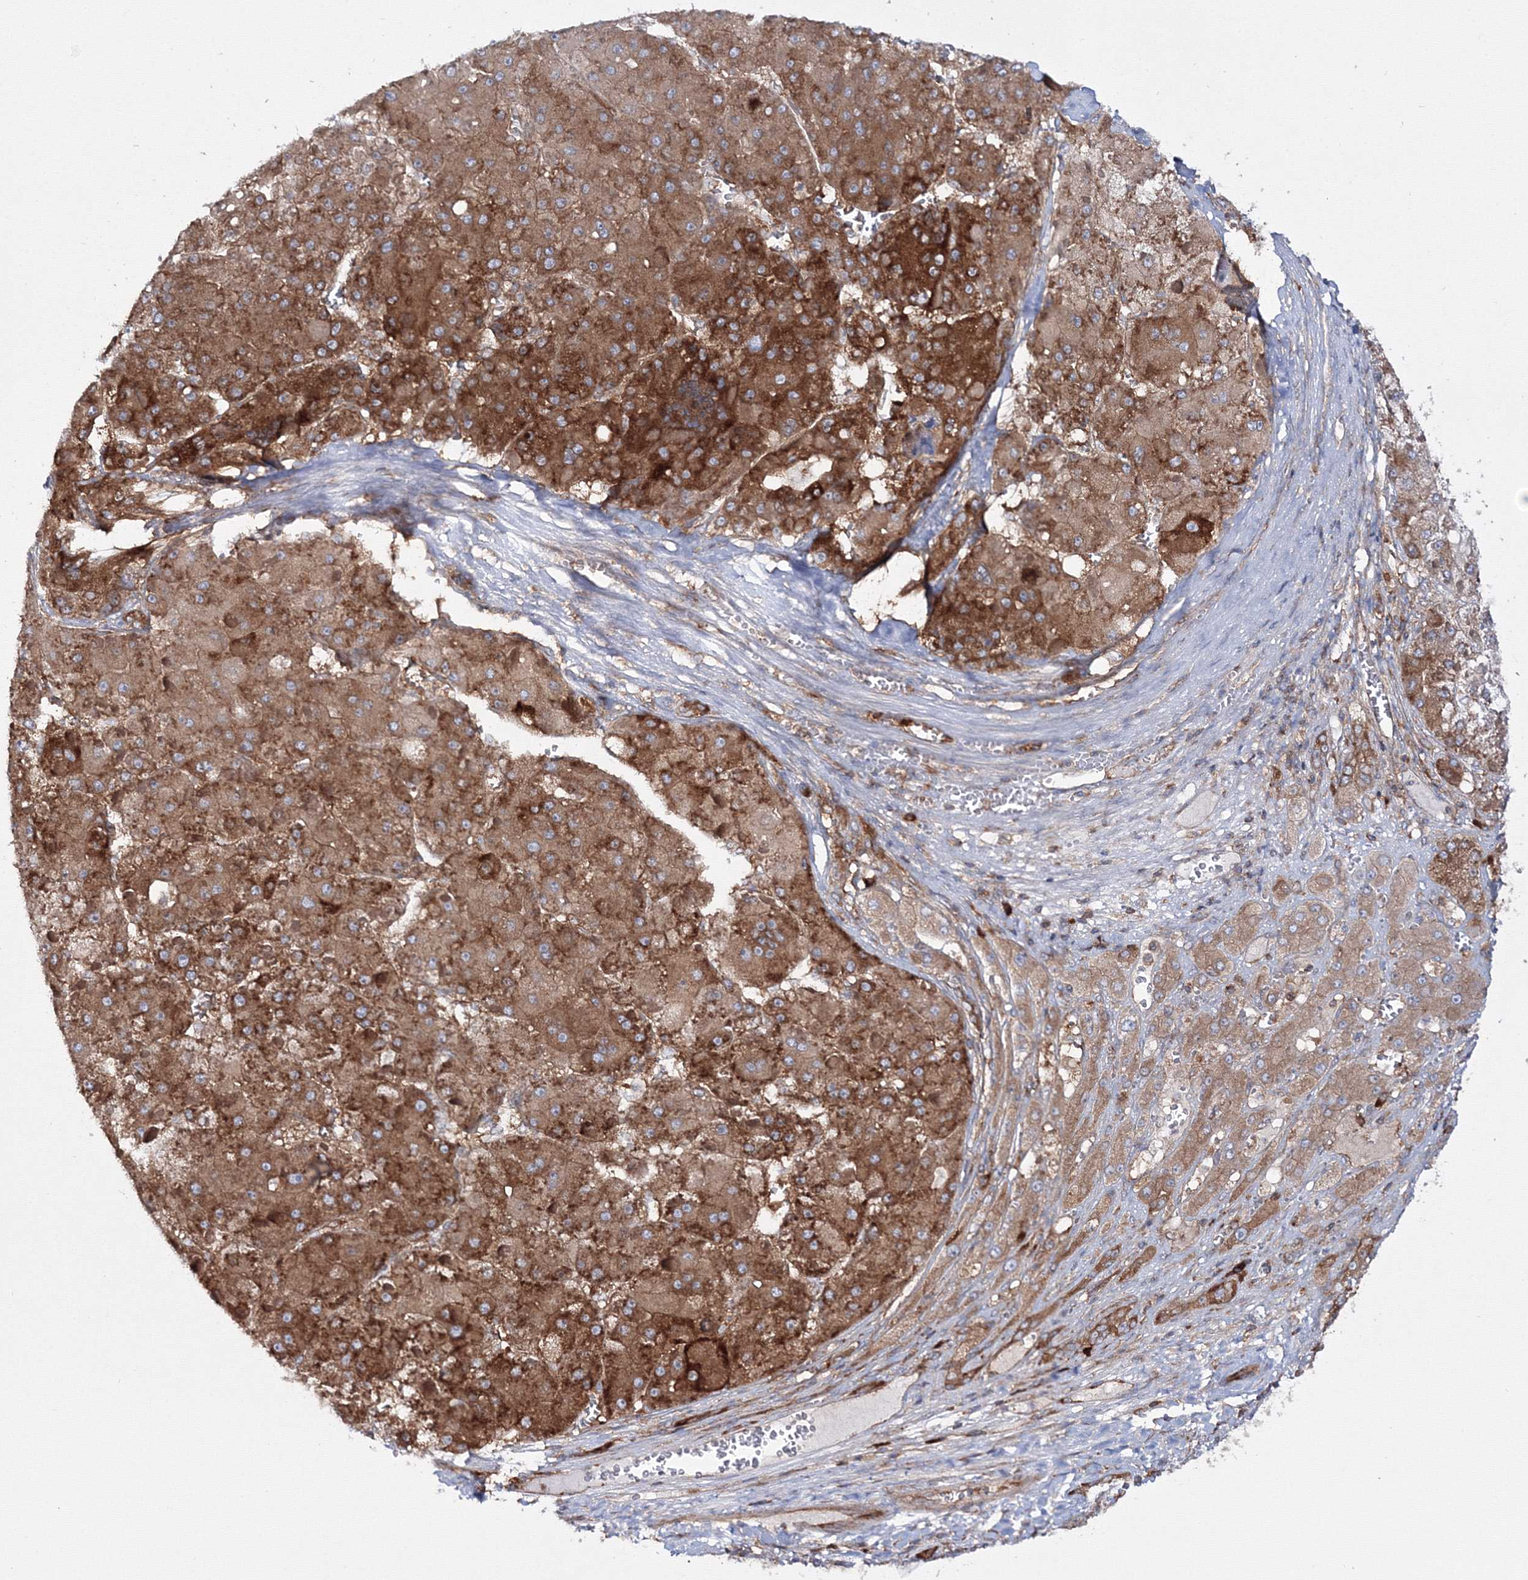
{"staining": {"intensity": "strong", "quantity": ">75%", "location": "cytoplasmic/membranous"}, "tissue": "liver cancer", "cell_type": "Tumor cells", "image_type": "cancer", "snomed": [{"axis": "morphology", "description": "Carcinoma, Hepatocellular, NOS"}, {"axis": "topography", "description": "Liver"}], "caption": "Hepatocellular carcinoma (liver) stained with DAB IHC shows high levels of strong cytoplasmic/membranous staining in about >75% of tumor cells.", "gene": "HARS1", "patient": {"sex": "female", "age": 73}}